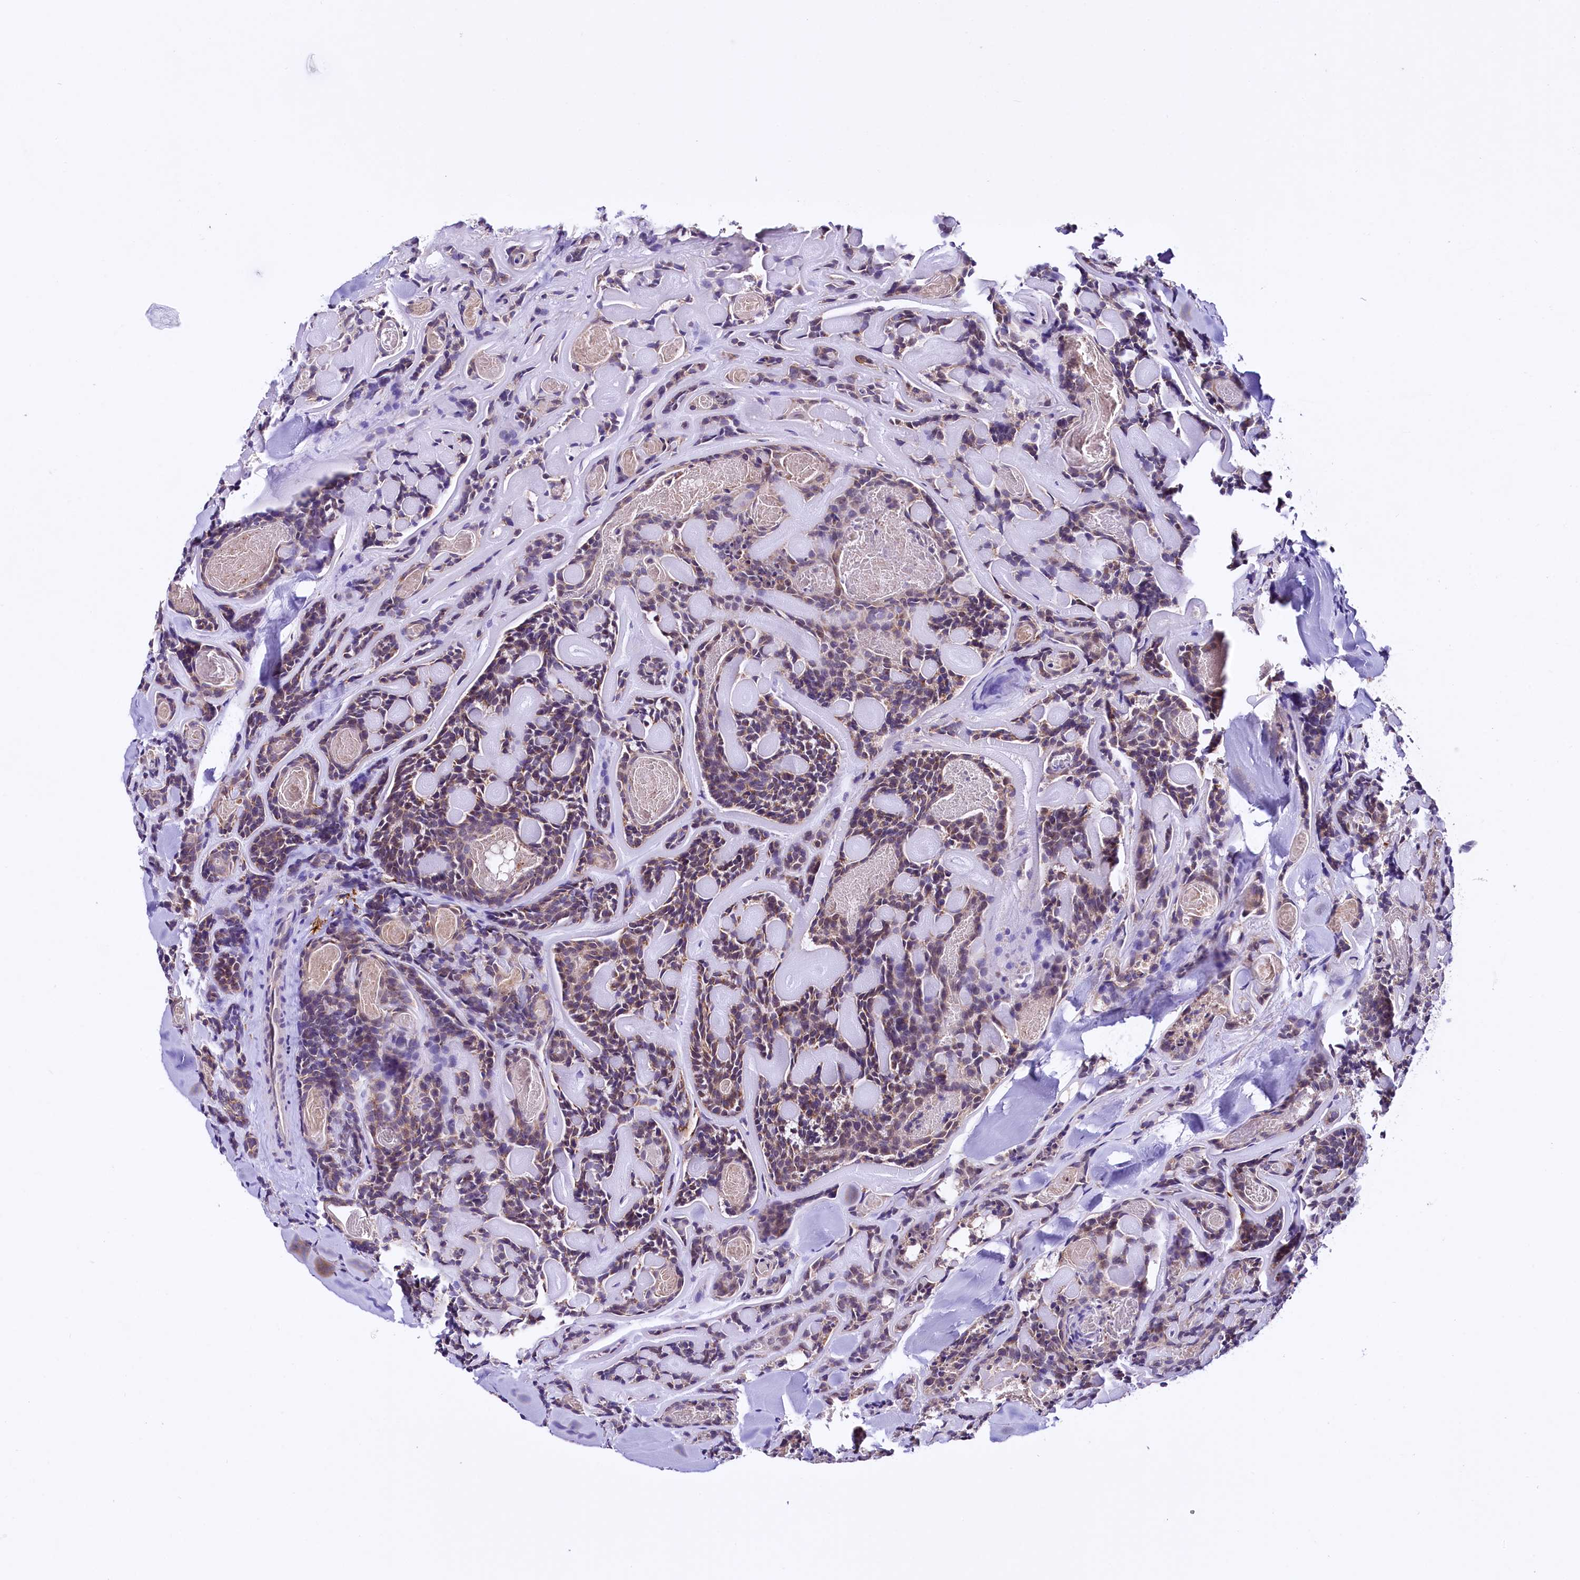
{"staining": {"intensity": "moderate", "quantity": "25%-75%", "location": "cytoplasmic/membranous"}, "tissue": "head and neck cancer", "cell_type": "Tumor cells", "image_type": "cancer", "snomed": [{"axis": "morphology", "description": "Adenocarcinoma, NOS"}, {"axis": "topography", "description": "Salivary gland"}, {"axis": "topography", "description": "Head-Neck"}], "caption": "Head and neck adenocarcinoma stained for a protein (brown) shows moderate cytoplasmic/membranous positive positivity in approximately 25%-75% of tumor cells.", "gene": "CEP295", "patient": {"sex": "female", "age": 63}}